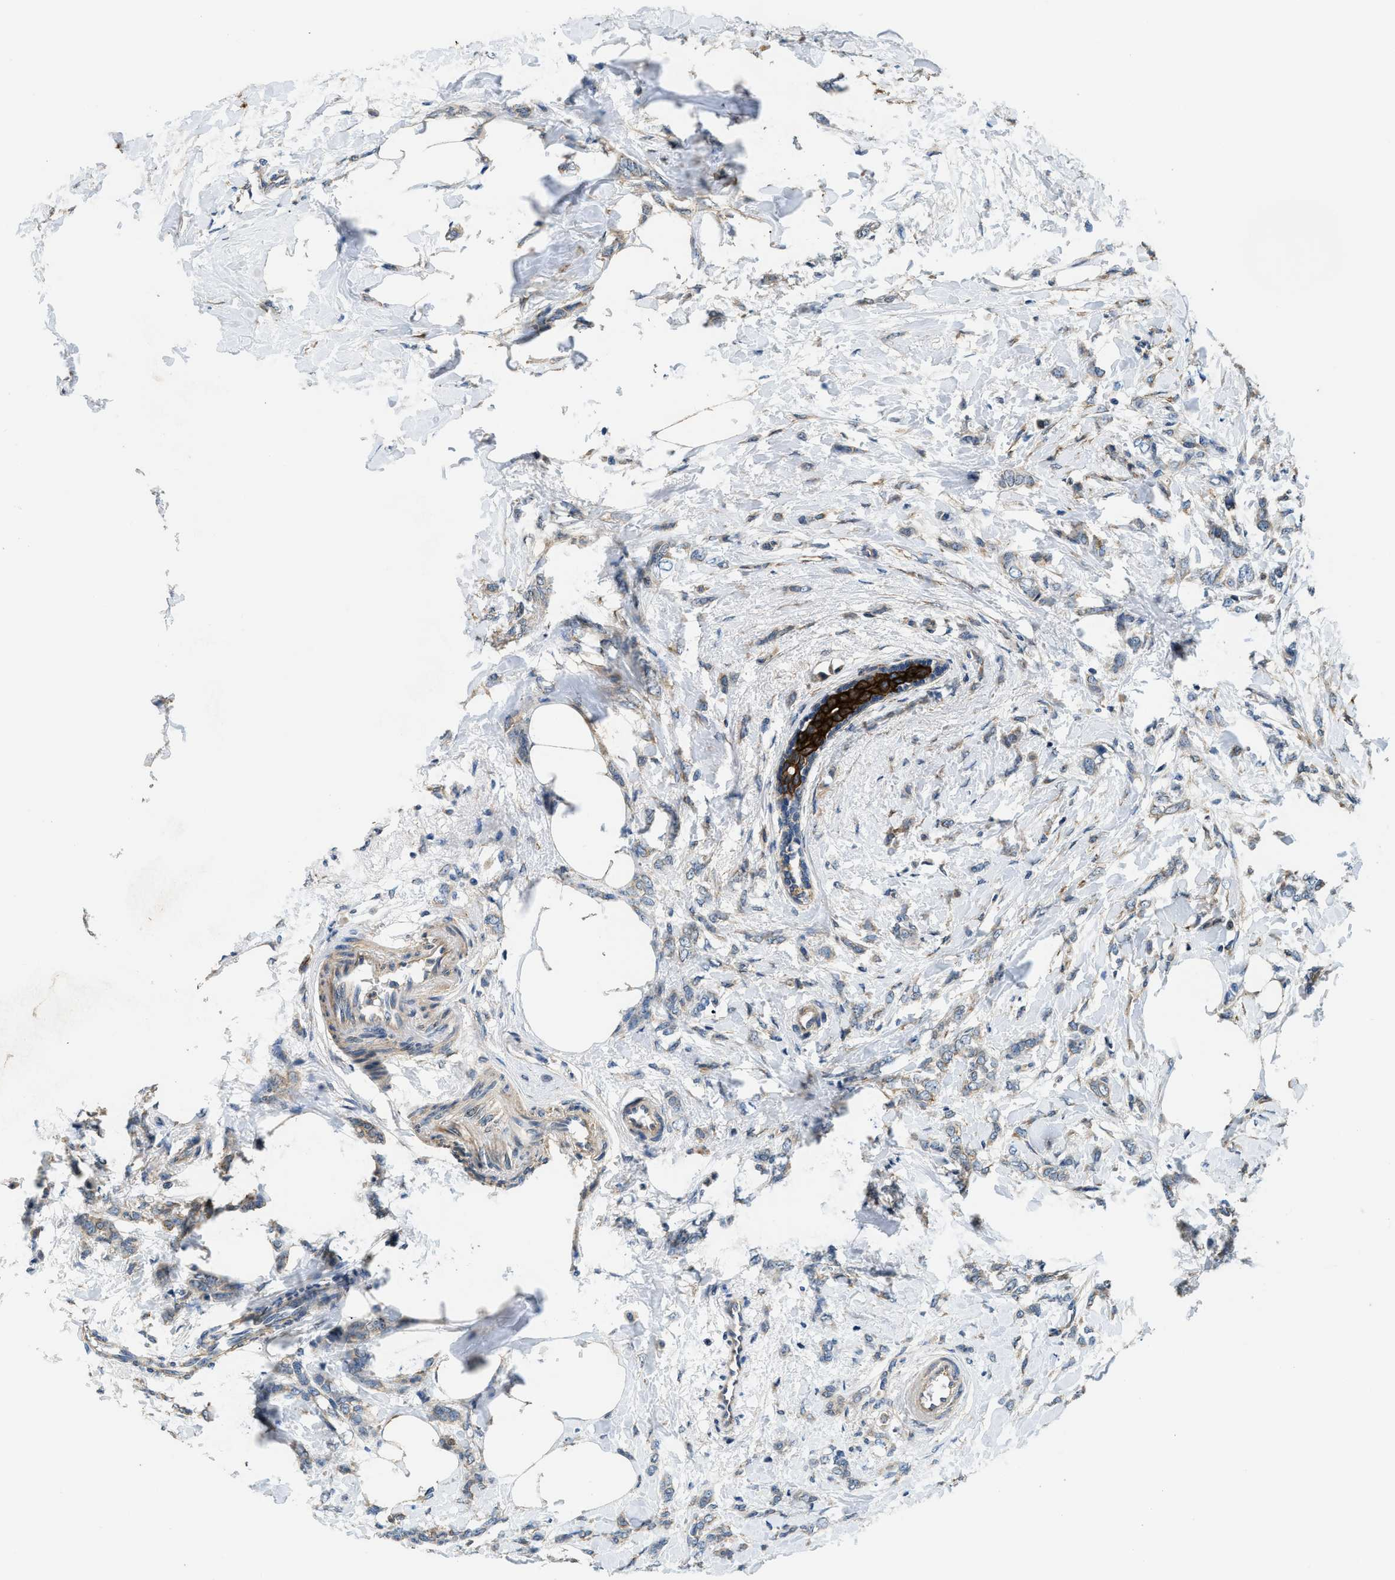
{"staining": {"intensity": "weak", "quantity": "<25%", "location": "cytoplasmic/membranous"}, "tissue": "breast cancer", "cell_type": "Tumor cells", "image_type": "cancer", "snomed": [{"axis": "morphology", "description": "Lobular carcinoma, in situ"}, {"axis": "morphology", "description": "Lobular carcinoma"}, {"axis": "topography", "description": "Breast"}], "caption": "The histopathology image exhibits no significant positivity in tumor cells of breast cancer (lobular carcinoma in situ). (DAB (3,3'-diaminobenzidine) immunohistochemistry, high magnification).", "gene": "SSH2", "patient": {"sex": "female", "age": 41}}